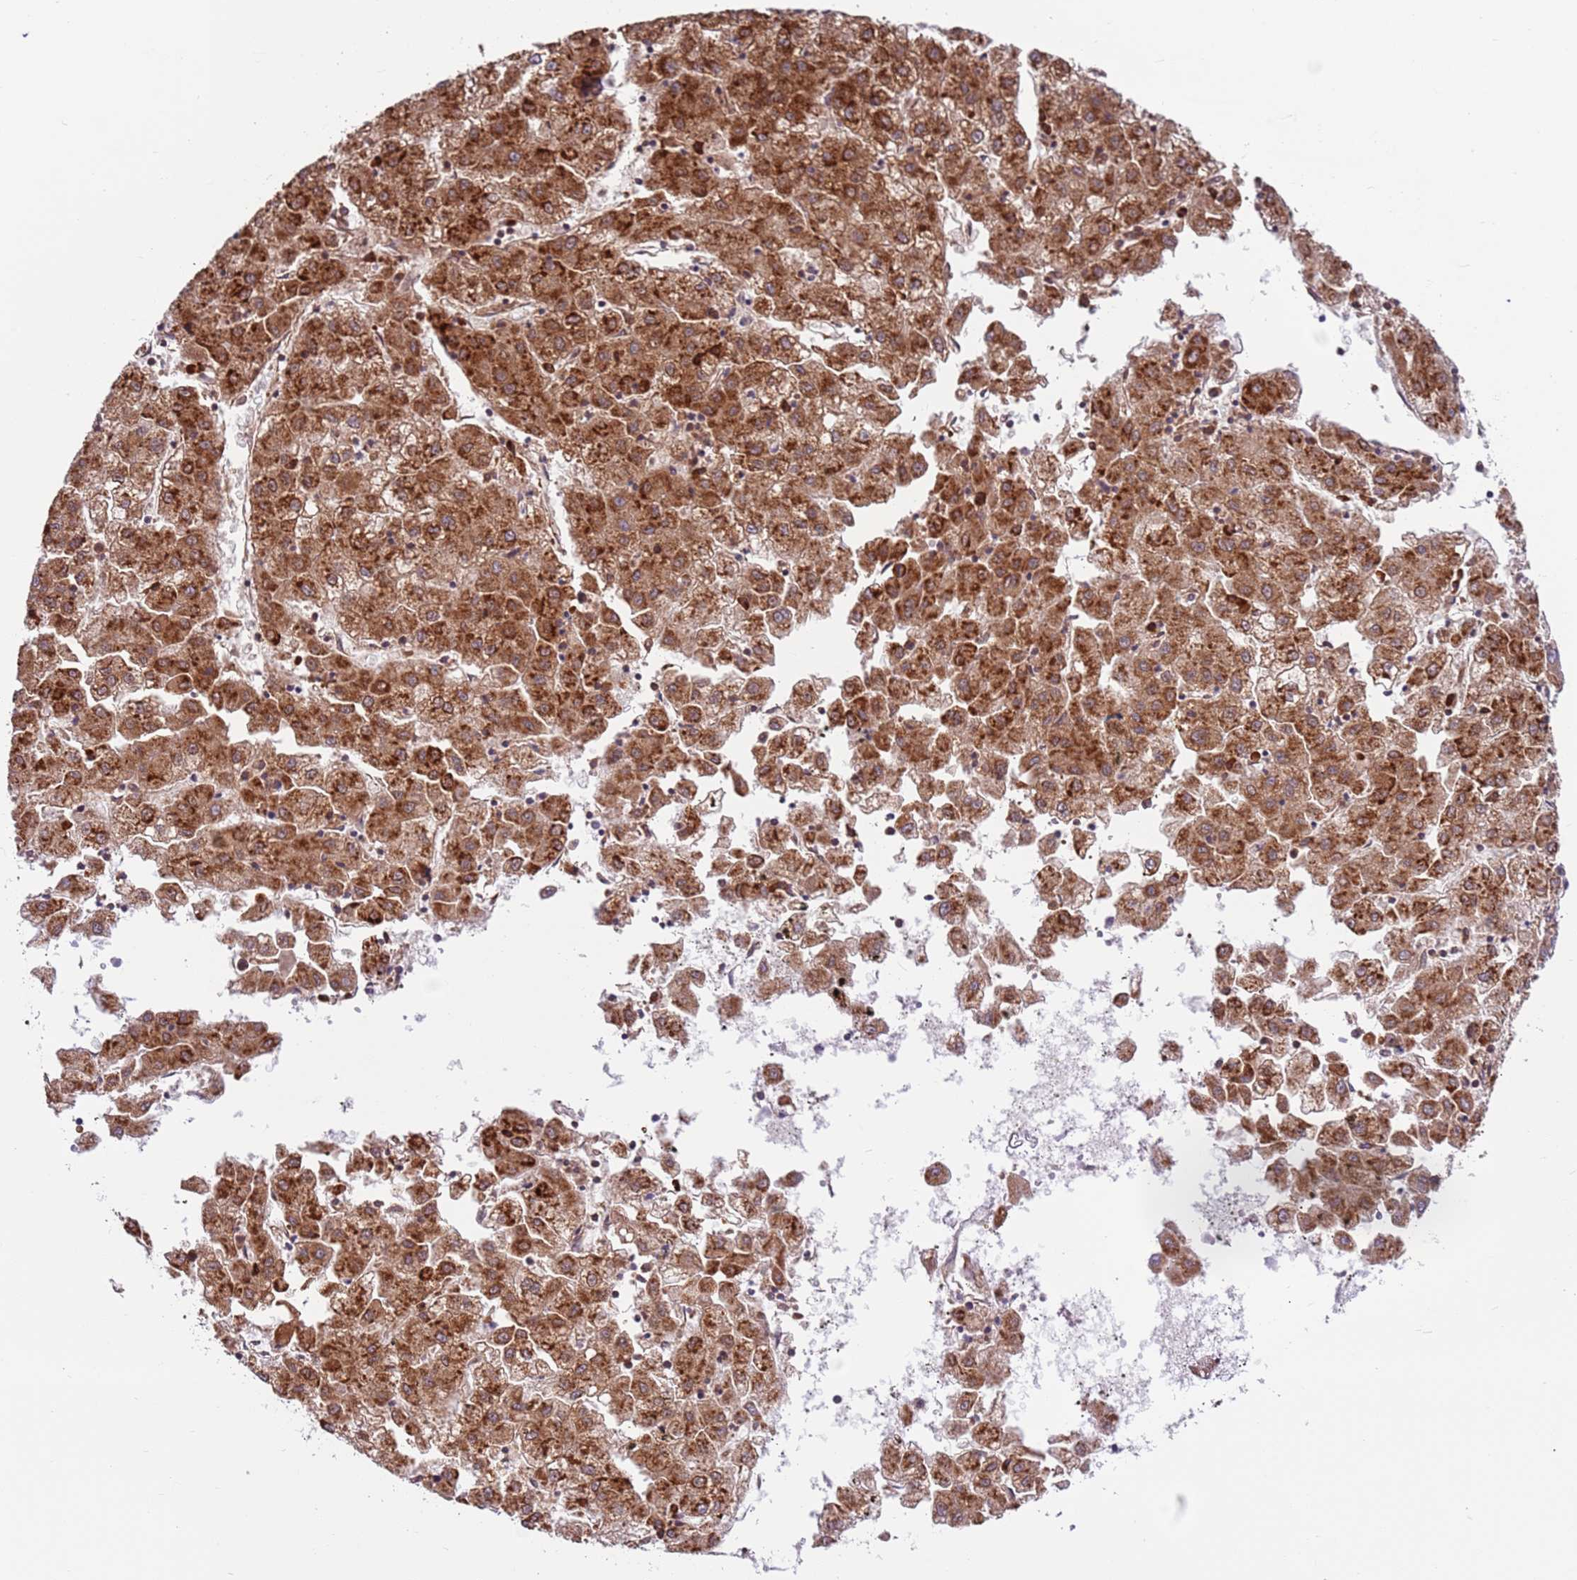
{"staining": {"intensity": "strong", "quantity": ">75%", "location": "cytoplasmic/membranous"}, "tissue": "liver cancer", "cell_type": "Tumor cells", "image_type": "cancer", "snomed": [{"axis": "morphology", "description": "Carcinoma, Hepatocellular, NOS"}, {"axis": "topography", "description": "Liver"}], "caption": "Human liver cancer stained with a protein marker shows strong staining in tumor cells.", "gene": "DCAF4", "patient": {"sex": "male", "age": 72}}